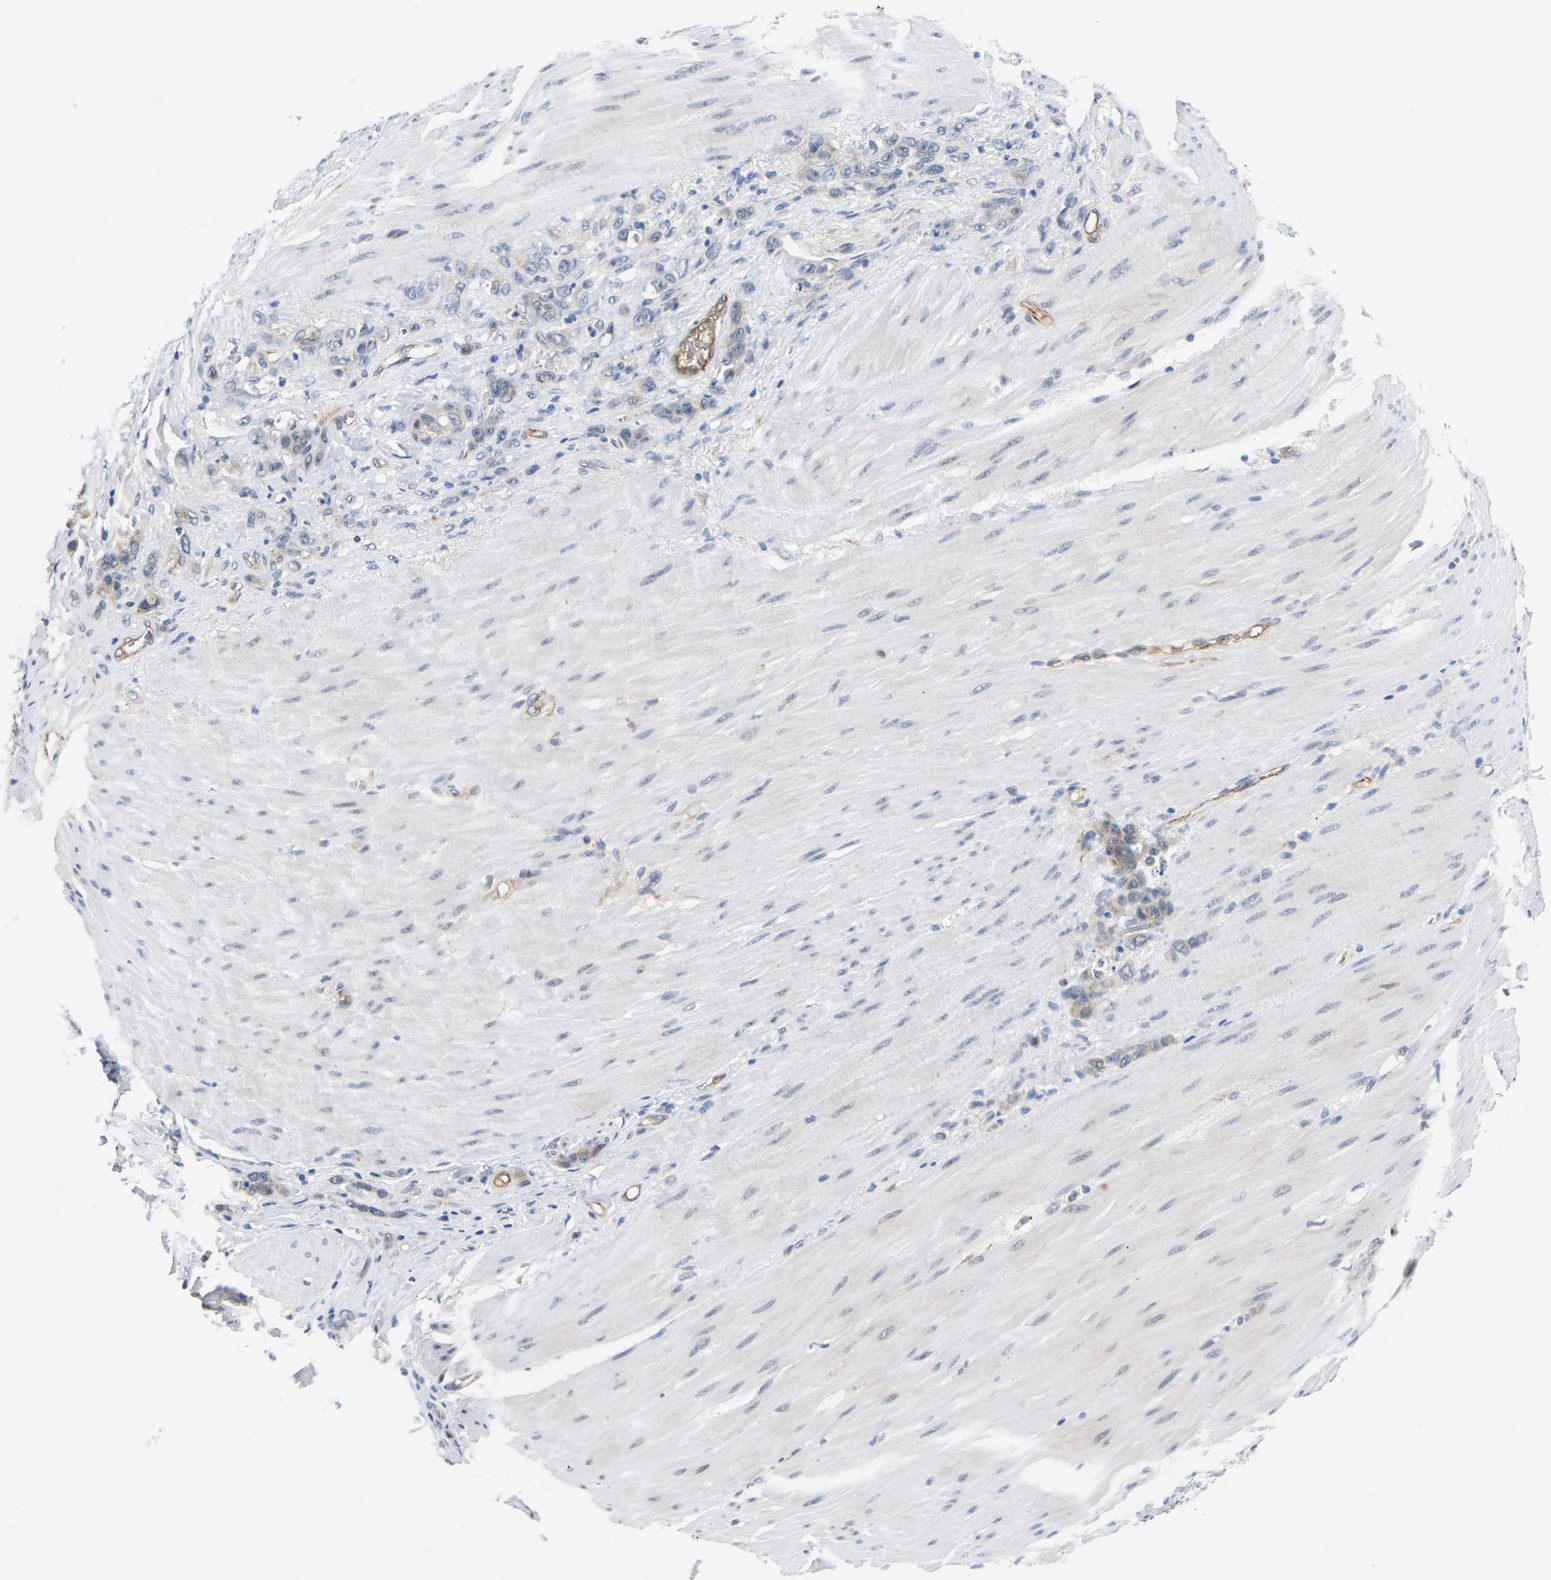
{"staining": {"intensity": "weak", "quantity": "25%-75%", "location": "cytoplasmic/membranous"}, "tissue": "stomach cancer", "cell_type": "Tumor cells", "image_type": "cancer", "snomed": [{"axis": "morphology", "description": "Normal tissue, NOS"}, {"axis": "morphology", "description": "Adenocarcinoma, NOS"}, {"axis": "topography", "description": "Stomach"}], "caption": "Protein expression analysis of human stomach adenocarcinoma reveals weak cytoplasmic/membranous positivity in approximately 25%-75% of tumor cells.", "gene": "PKP2", "patient": {"sex": "male", "age": 82}}